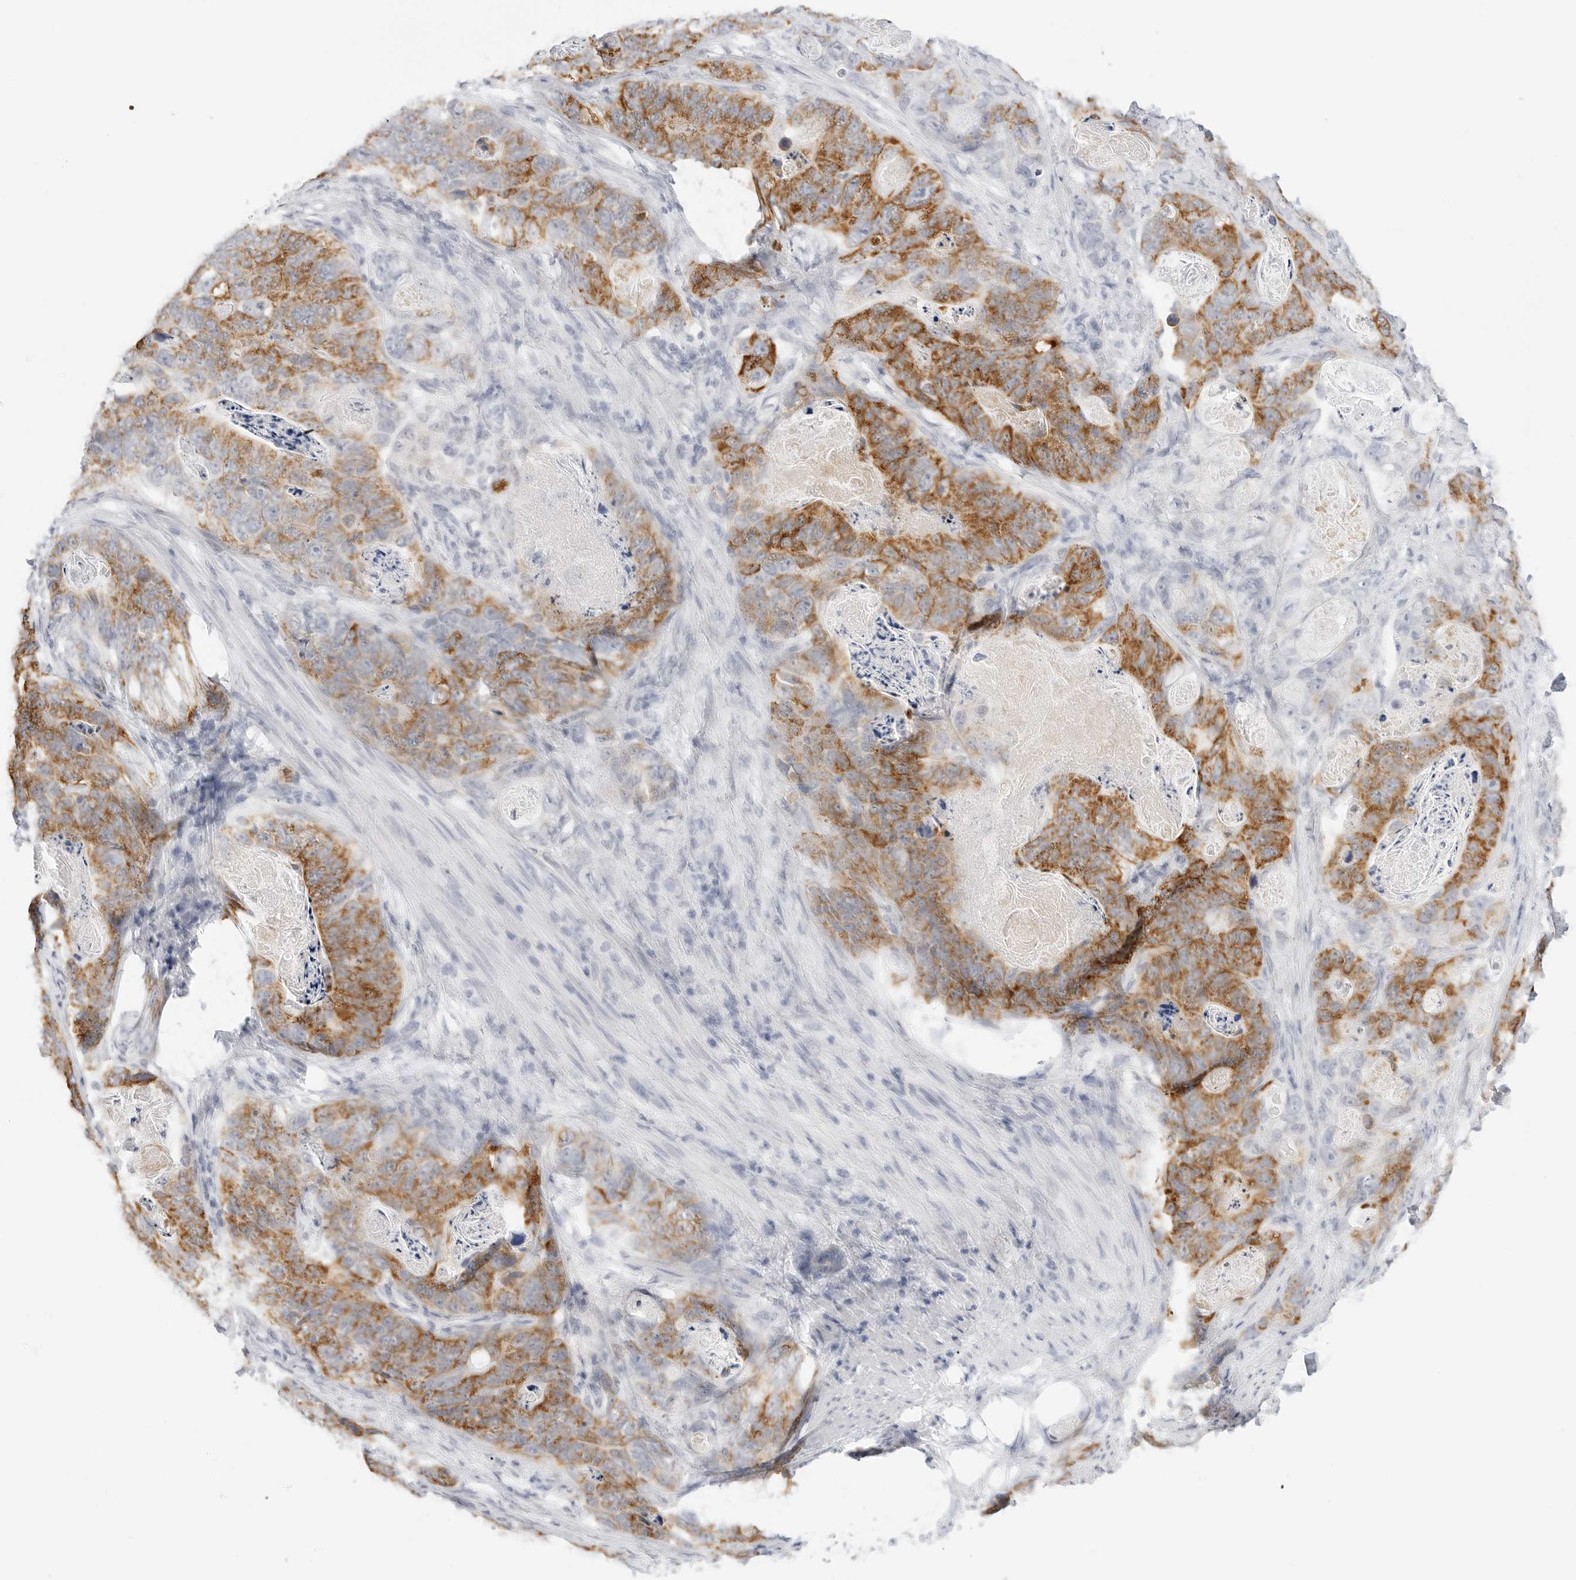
{"staining": {"intensity": "strong", "quantity": ">75%", "location": "cytoplasmic/membranous"}, "tissue": "stomach cancer", "cell_type": "Tumor cells", "image_type": "cancer", "snomed": [{"axis": "morphology", "description": "Normal tissue, NOS"}, {"axis": "morphology", "description": "Adenocarcinoma, NOS"}, {"axis": "topography", "description": "Stomach"}], "caption": "This histopathology image displays IHC staining of stomach cancer, with high strong cytoplasmic/membranous expression in about >75% of tumor cells.", "gene": "HMGCS2", "patient": {"sex": "female", "age": 89}}